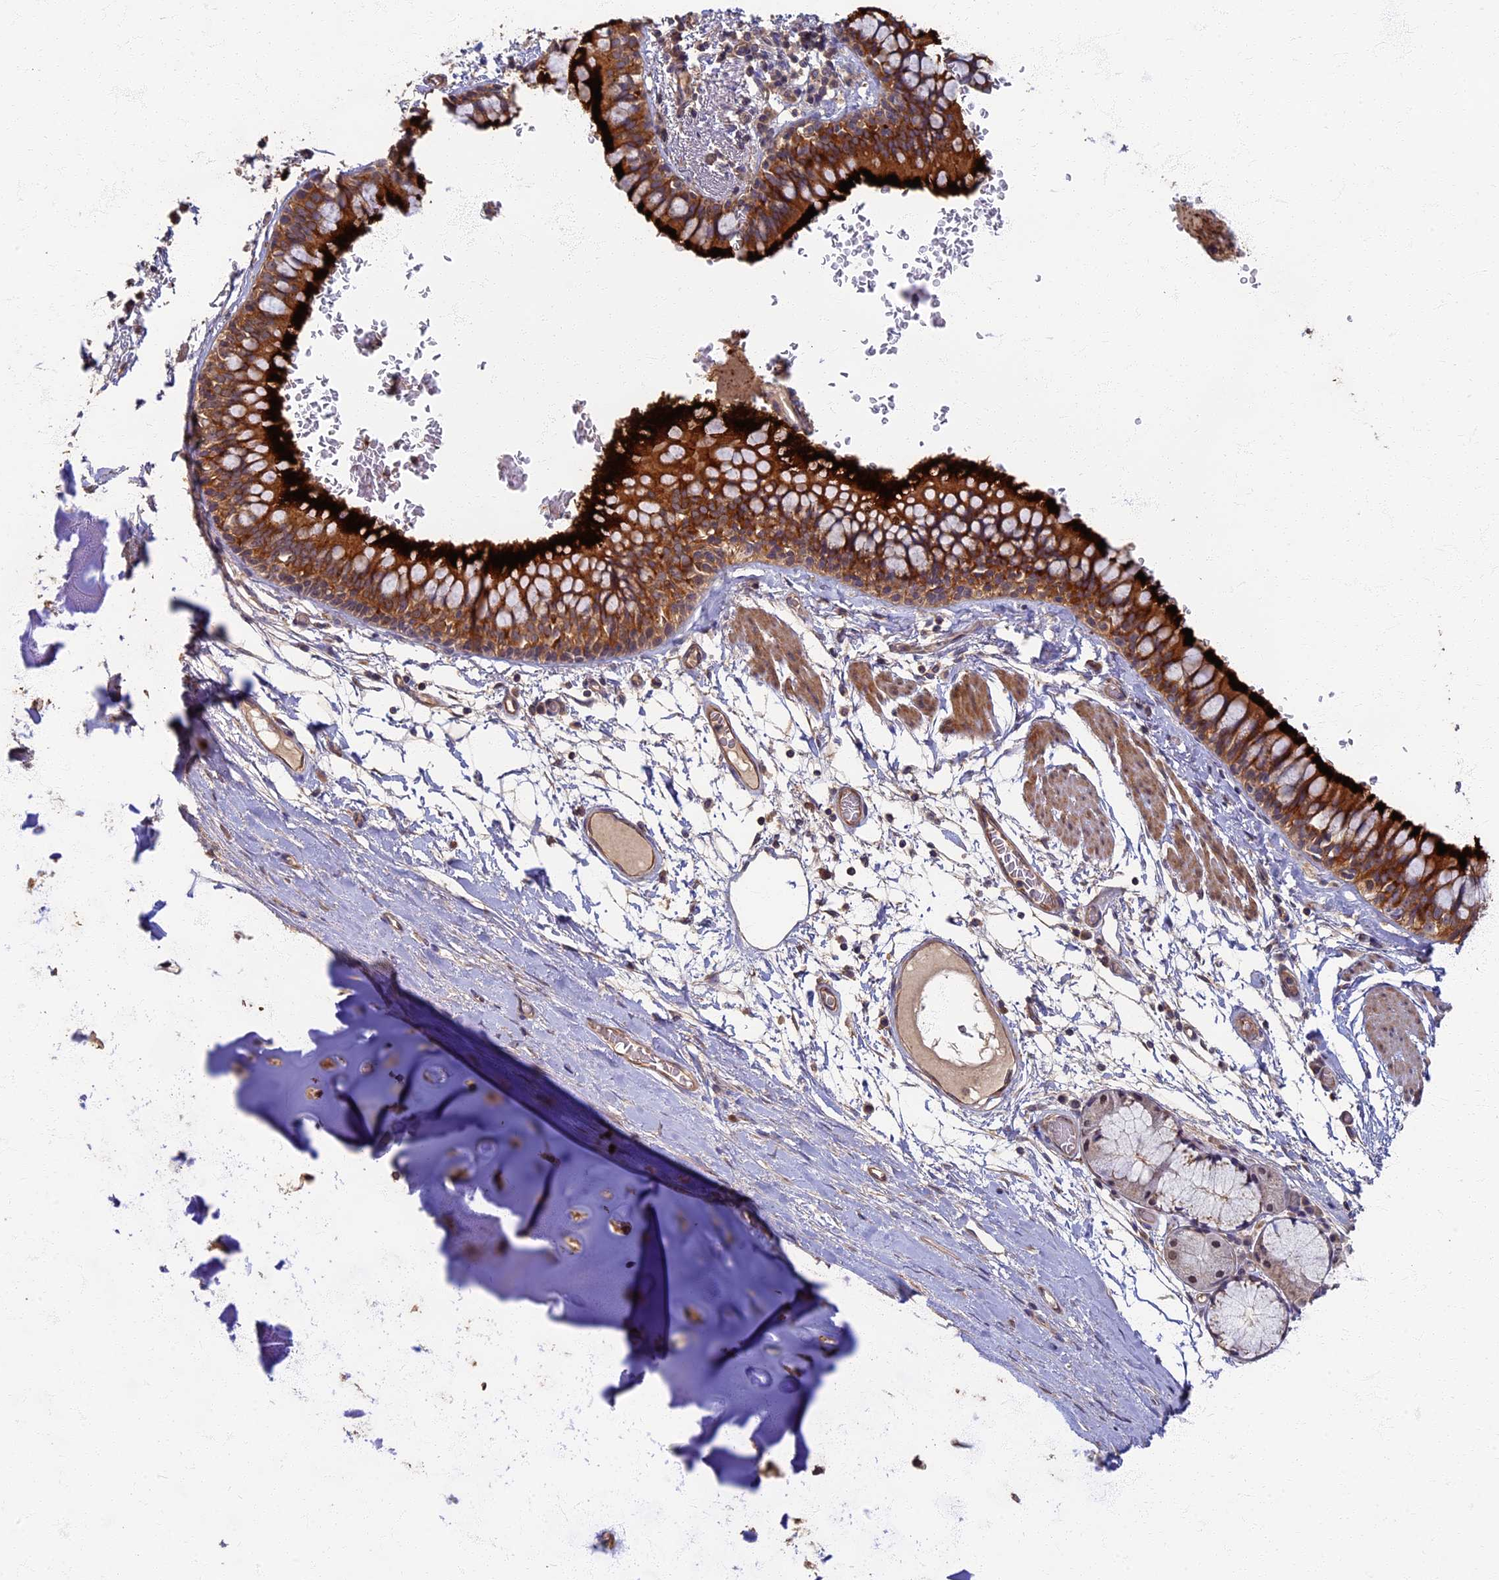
{"staining": {"intensity": "strong", "quantity": ">75%", "location": "cytoplasmic/membranous"}, "tissue": "bronchus", "cell_type": "Respiratory epithelial cells", "image_type": "normal", "snomed": [{"axis": "morphology", "description": "Normal tissue, NOS"}, {"axis": "topography", "description": "Cartilage tissue"}, {"axis": "topography", "description": "Bronchus"}], "caption": "Immunohistochemistry (IHC) (DAB (3,3'-diaminobenzidine)) staining of benign bronchus reveals strong cytoplasmic/membranous protein expression in approximately >75% of respiratory epithelial cells. (DAB (3,3'-diaminobenzidine) = brown stain, brightfield microscopy at high magnification).", "gene": "RSPH3", "patient": {"sex": "female", "age": 36}}